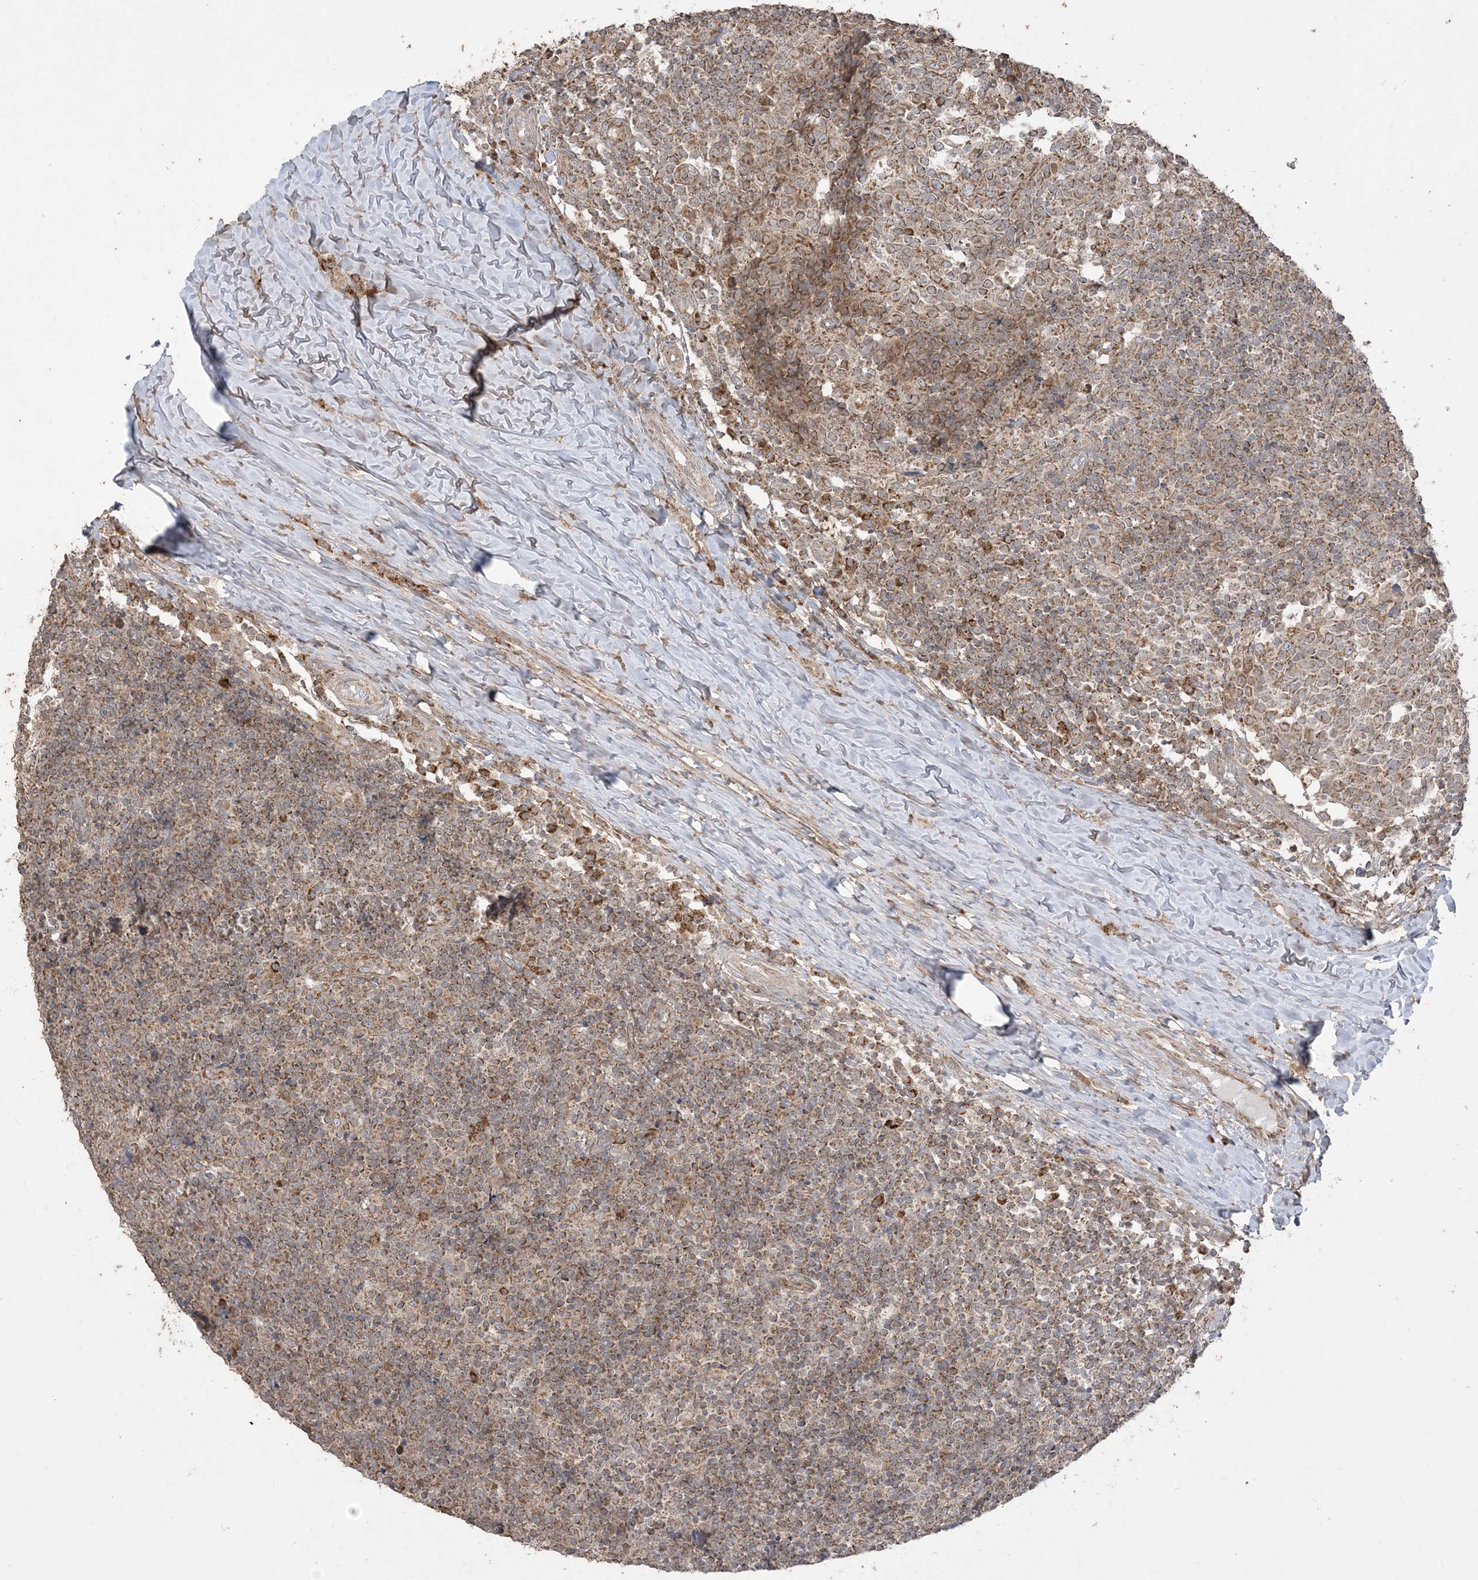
{"staining": {"intensity": "strong", "quantity": "25%-75%", "location": "cytoplasmic/membranous"}, "tissue": "tonsil", "cell_type": "Germinal center cells", "image_type": "normal", "snomed": [{"axis": "morphology", "description": "Normal tissue, NOS"}, {"axis": "topography", "description": "Tonsil"}], "caption": "The photomicrograph shows staining of unremarkable tonsil, revealing strong cytoplasmic/membranous protein staining (brown color) within germinal center cells. Nuclei are stained in blue.", "gene": "SIRT3", "patient": {"sex": "female", "age": 19}}